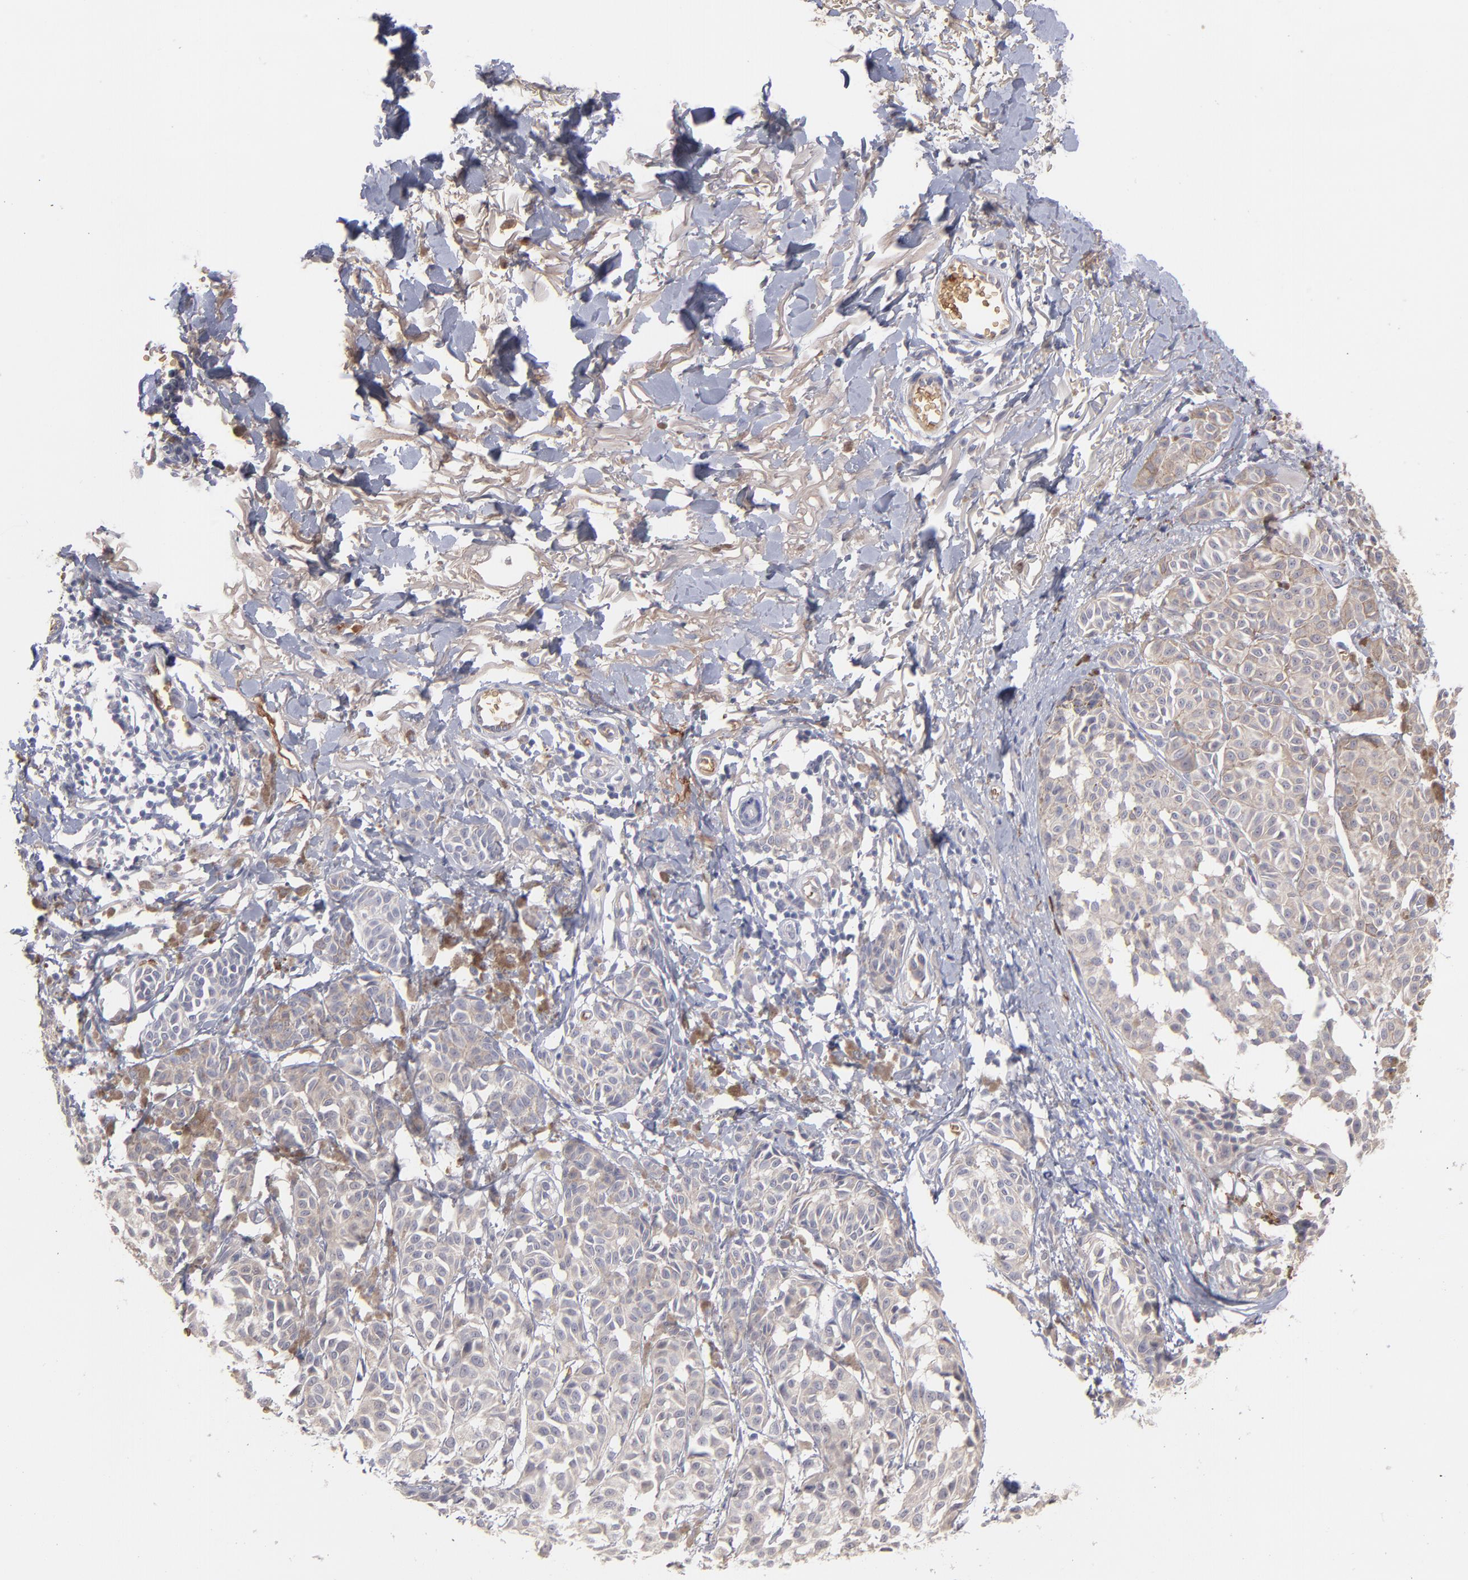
{"staining": {"intensity": "weak", "quantity": ">75%", "location": "cytoplasmic/membranous"}, "tissue": "melanoma", "cell_type": "Tumor cells", "image_type": "cancer", "snomed": [{"axis": "morphology", "description": "Malignant melanoma, NOS"}, {"axis": "topography", "description": "Skin"}], "caption": "Tumor cells reveal weak cytoplasmic/membranous expression in about >75% of cells in malignant melanoma. (IHC, brightfield microscopy, high magnification).", "gene": "F13B", "patient": {"sex": "male", "age": 76}}